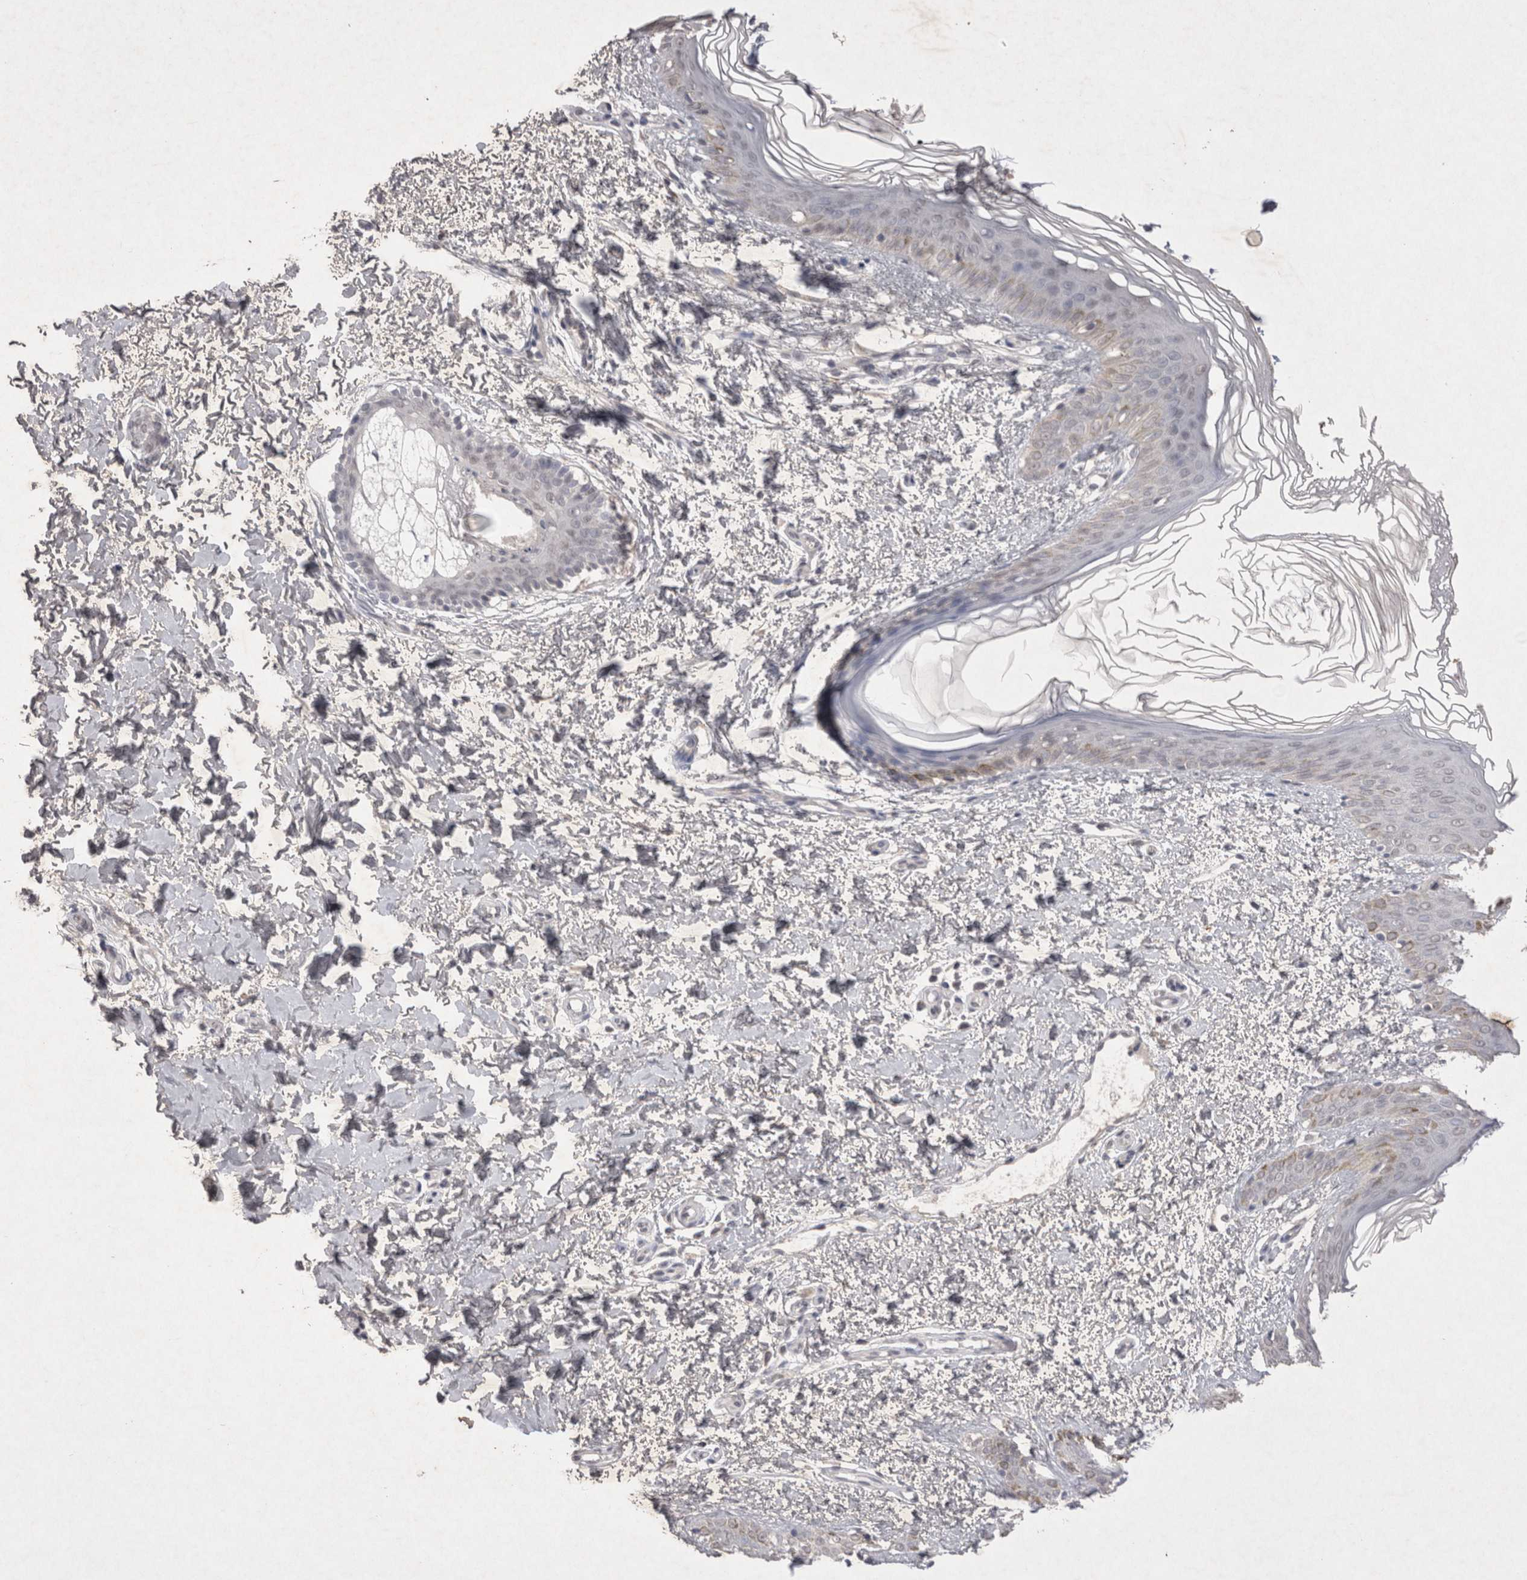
{"staining": {"intensity": "negative", "quantity": "none", "location": "none"}, "tissue": "skin", "cell_type": "Fibroblasts", "image_type": "normal", "snomed": [{"axis": "morphology", "description": "Normal tissue, NOS"}, {"axis": "morphology", "description": "Neoplasm, benign, NOS"}, {"axis": "topography", "description": "Skin"}, {"axis": "topography", "description": "Soft tissue"}], "caption": "Immunohistochemical staining of normal human skin exhibits no significant expression in fibroblasts. (Brightfield microscopy of DAB immunohistochemistry (IHC) at high magnification).", "gene": "LYVE1", "patient": {"sex": "male", "age": 26}}